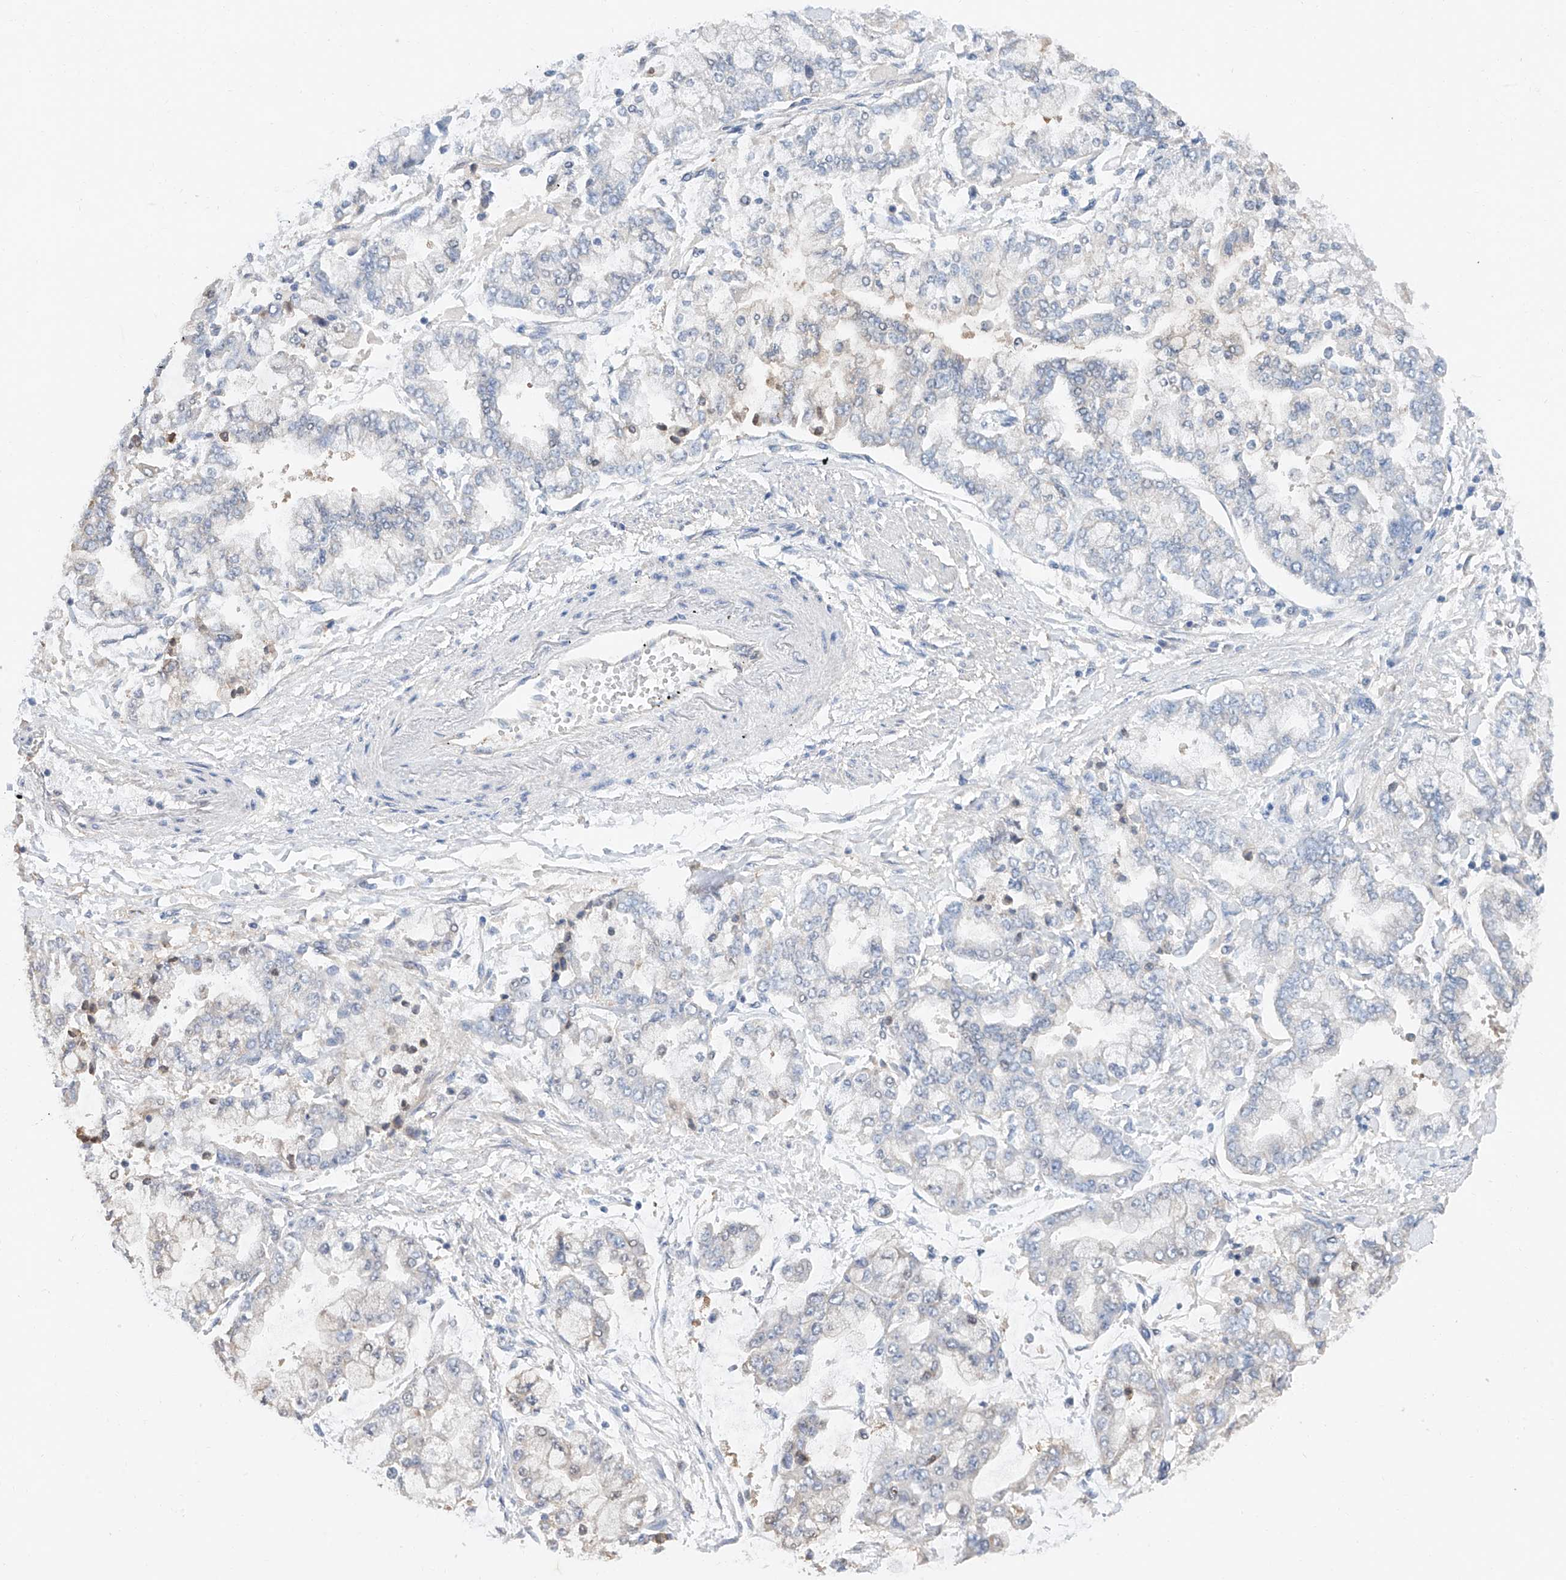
{"staining": {"intensity": "negative", "quantity": "none", "location": "none"}, "tissue": "stomach cancer", "cell_type": "Tumor cells", "image_type": "cancer", "snomed": [{"axis": "morphology", "description": "Normal tissue, NOS"}, {"axis": "morphology", "description": "Adenocarcinoma, NOS"}, {"axis": "topography", "description": "Stomach, upper"}, {"axis": "topography", "description": "Stomach"}], "caption": "This histopathology image is of adenocarcinoma (stomach) stained with immunohistochemistry to label a protein in brown with the nuclei are counter-stained blue. There is no positivity in tumor cells.", "gene": "FUCA2", "patient": {"sex": "male", "age": 76}}